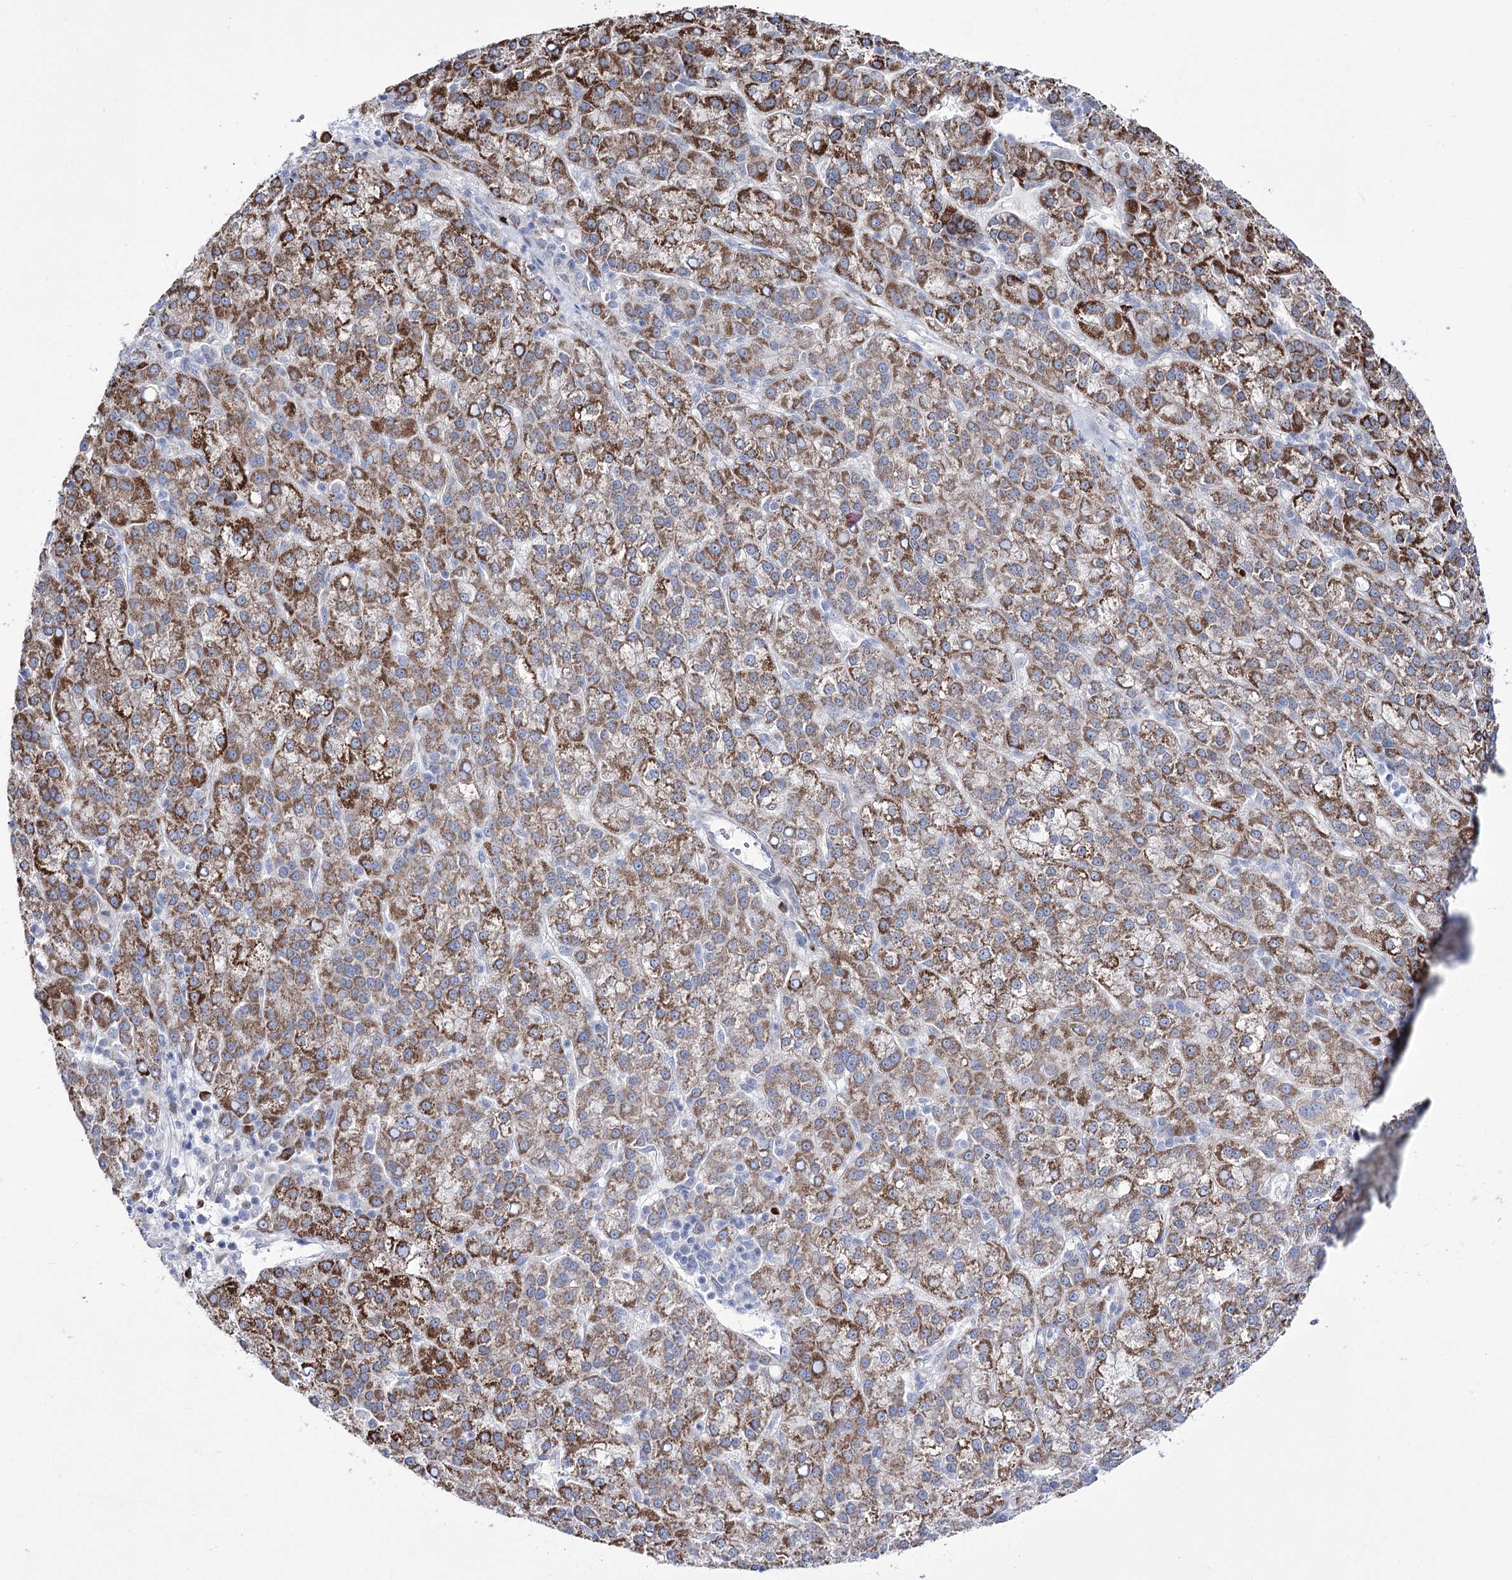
{"staining": {"intensity": "moderate", "quantity": ">75%", "location": "cytoplasmic/membranous"}, "tissue": "liver cancer", "cell_type": "Tumor cells", "image_type": "cancer", "snomed": [{"axis": "morphology", "description": "Carcinoma, Hepatocellular, NOS"}, {"axis": "topography", "description": "Liver"}], "caption": "Hepatocellular carcinoma (liver) stained with immunohistochemistry exhibits moderate cytoplasmic/membranous staining in approximately >75% of tumor cells.", "gene": "METTL5", "patient": {"sex": "female", "age": 58}}